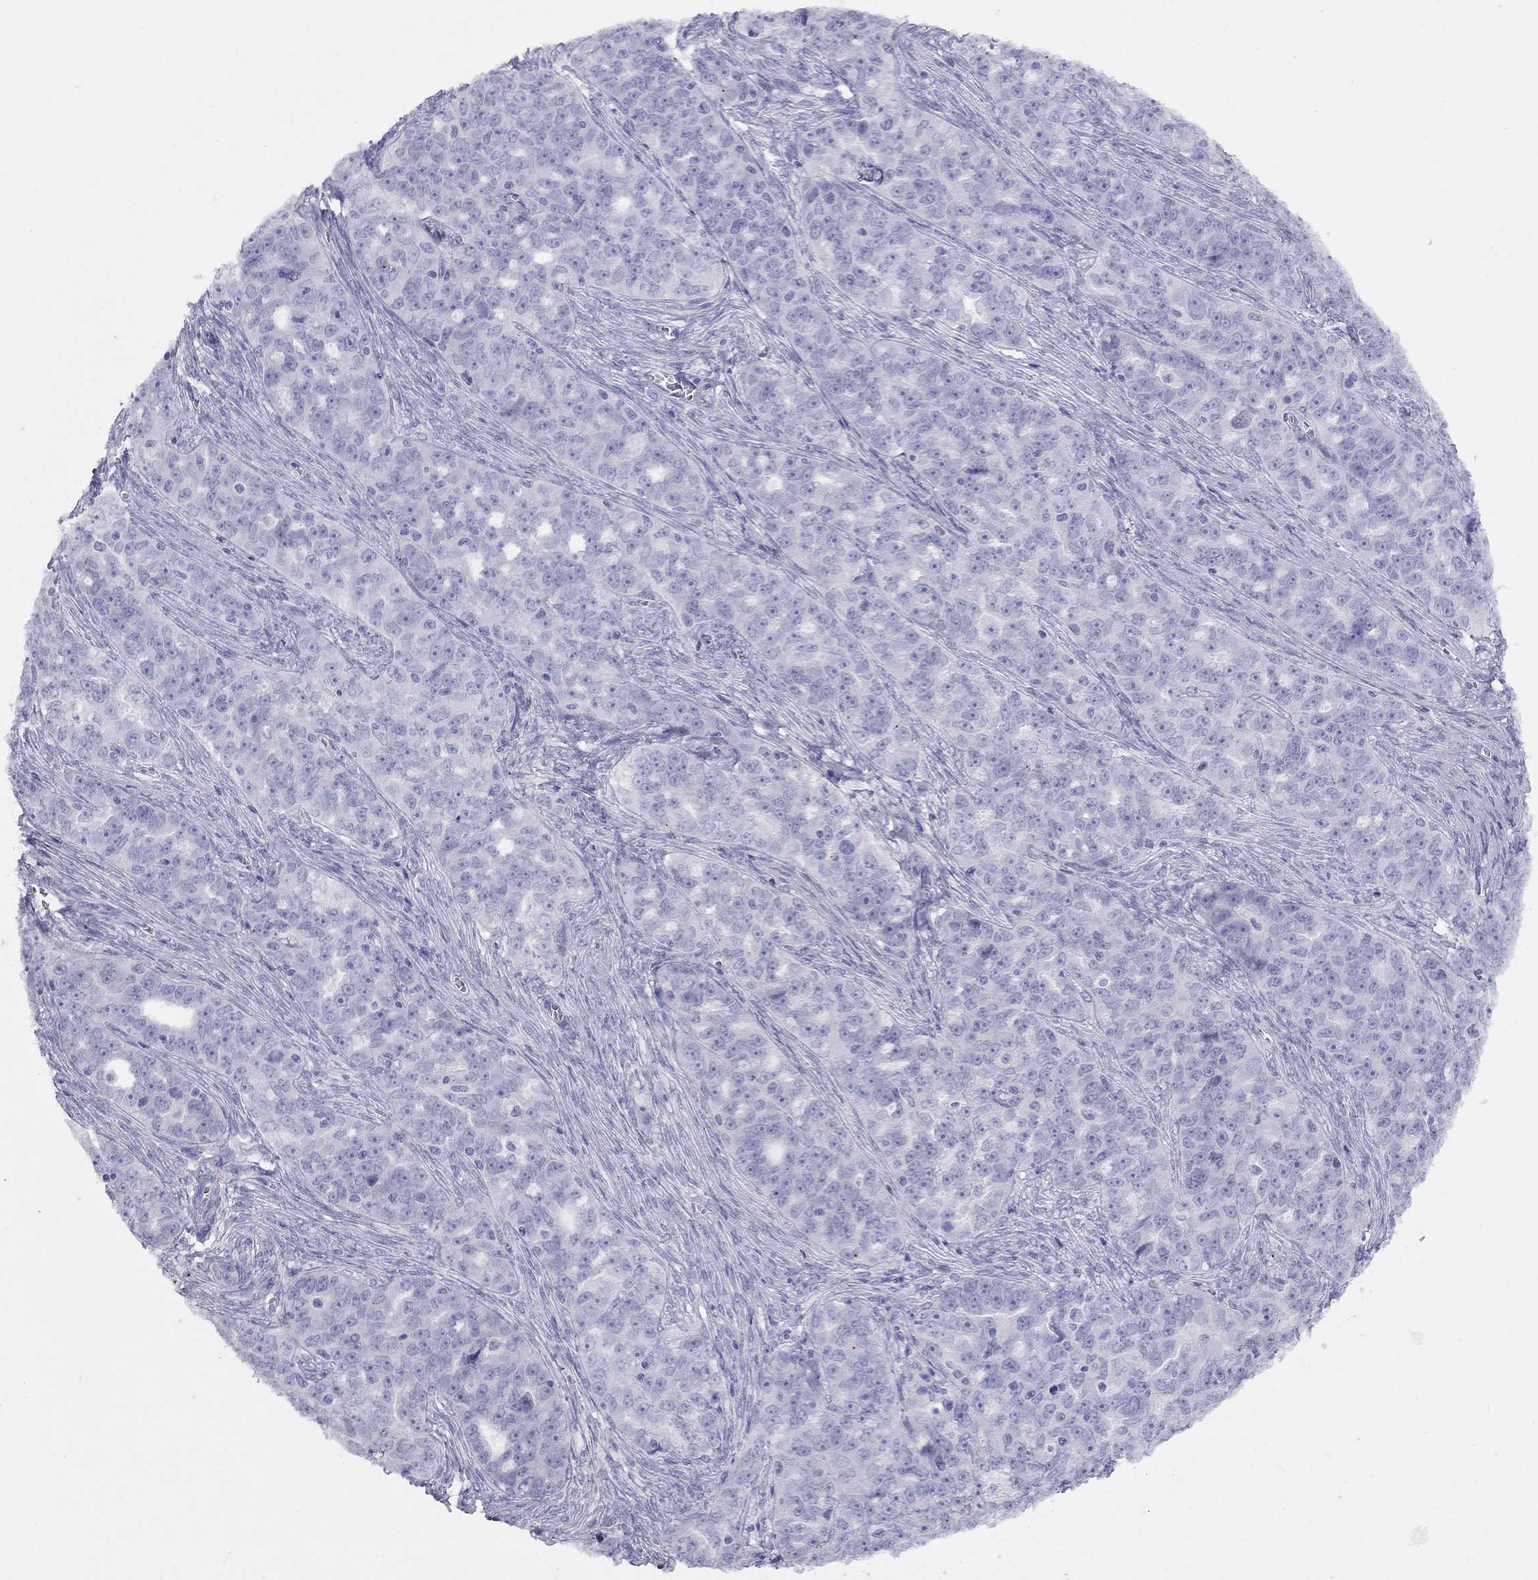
{"staining": {"intensity": "negative", "quantity": "none", "location": "none"}, "tissue": "ovarian cancer", "cell_type": "Tumor cells", "image_type": "cancer", "snomed": [{"axis": "morphology", "description": "Cystadenocarcinoma, serous, NOS"}, {"axis": "topography", "description": "Ovary"}], "caption": "Immunohistochemical staining of serous cystadenocarcinoma (ovarian) displays no significant expression in tumor cells.", "gene": "LYAR", "patient": {"sex": "female", "age": 51}}